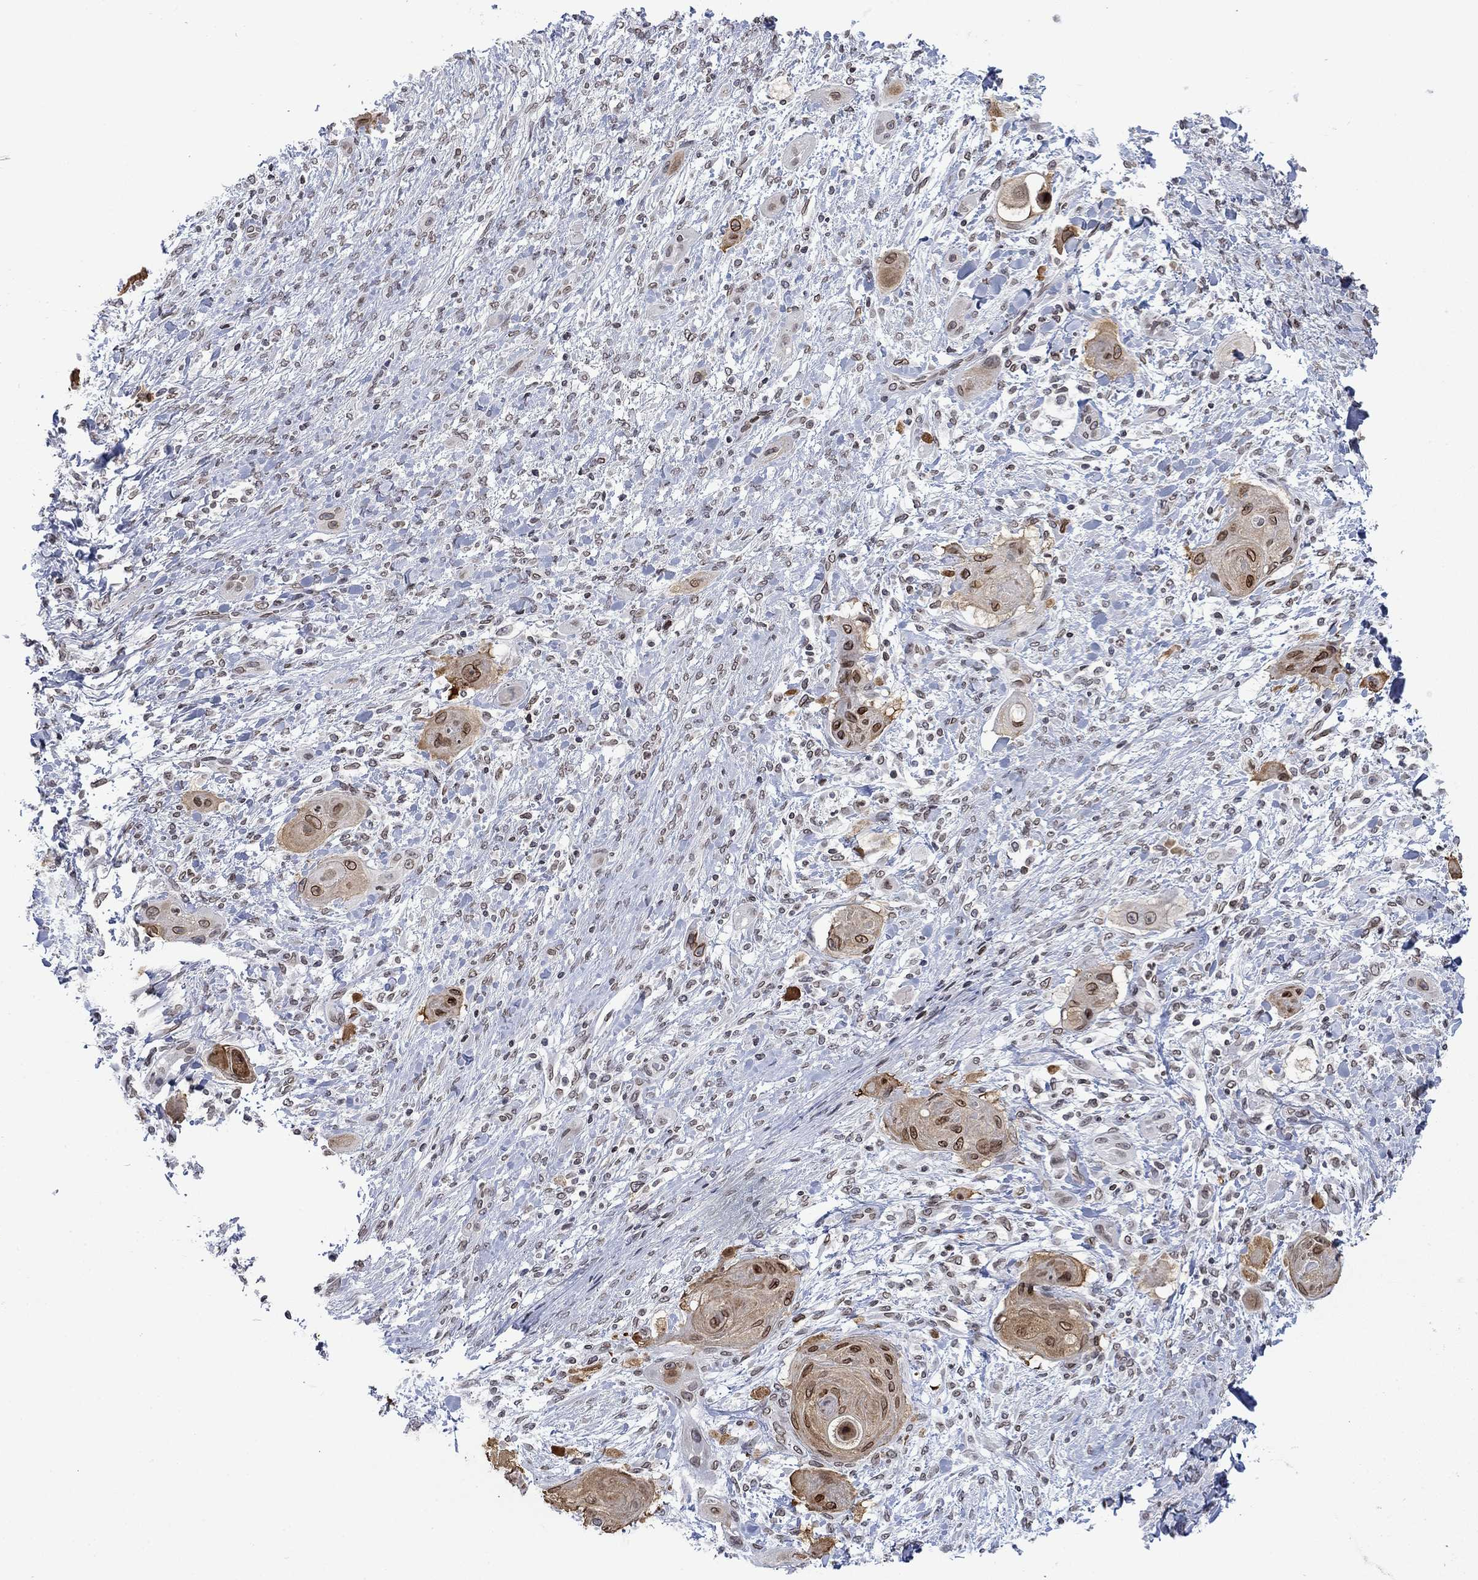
{"staining": {"intensity": "strong", "quantity": "25%-75%", "location": "cytoplasmic/membranous,nuclear"}, "tissue": "skin cancer", "cell_type": "Tumor cells", "image_type": "cancer", "snomed": [{"axis": "morphology", "description": "Squamous cell carcinoma, NOS"}, {"axis": "topography", "description": "Skin"}], "caption": "Immunohistochemical staining of skin cancer displays strong cytoplasmic/membranous and nuclear protein staining in about 25%-75% of tumor cells.", "gene": "TOR1AIP1", "patient": {"sex": "male", "age": 62}}